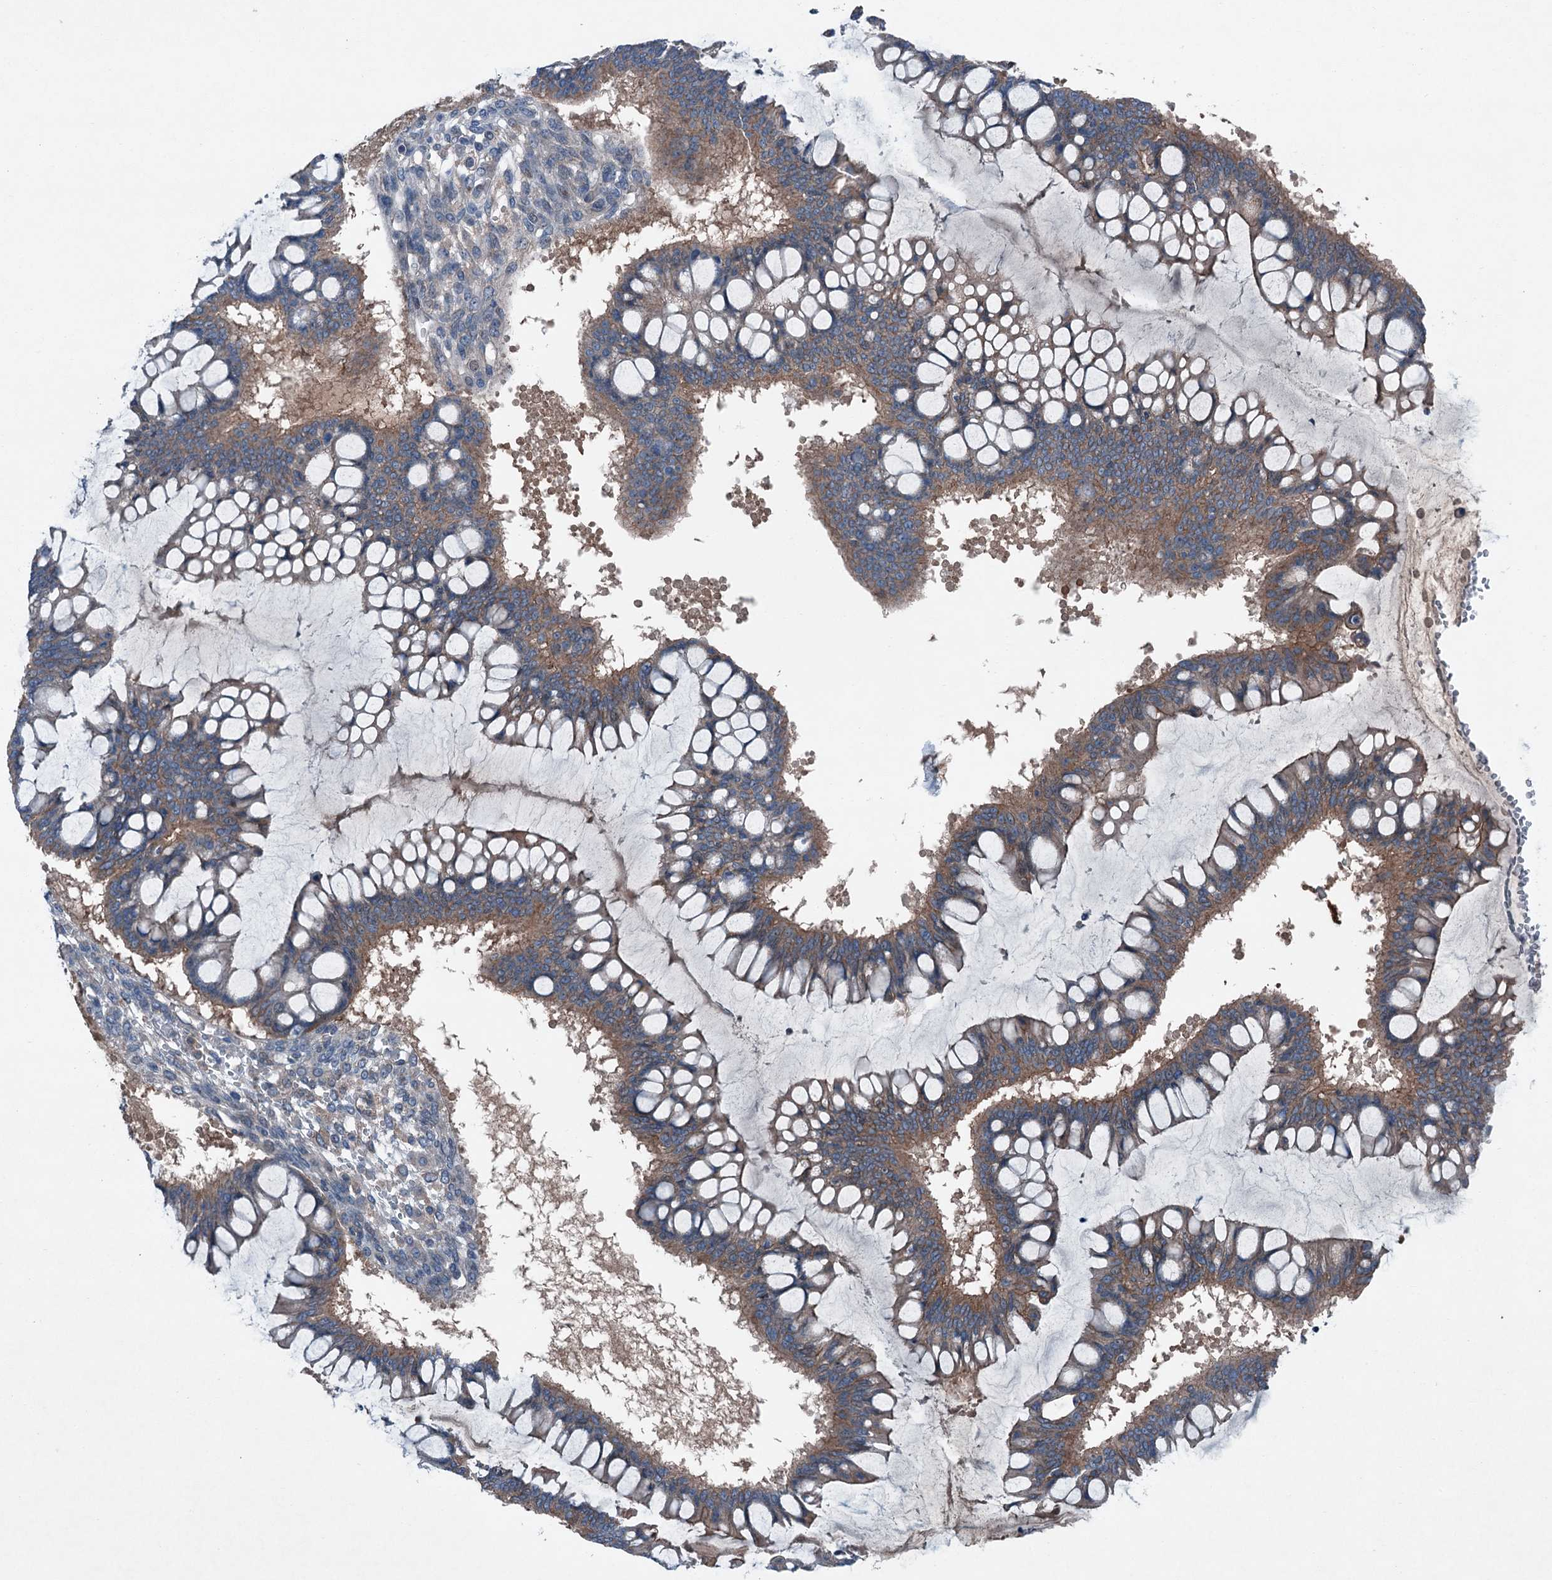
{"staining": {"intensity": "moderate", "quantity": ">75%", "location": "cytoplasmic/membranous"}, "tissue": "ovarian cancer", "cell_type": "Tumor cells", "image_type": "cancer", "snomed": [{"axis": "morphology", "description": "Cystadenocarcinoma, mucinous, NOS"}, {"axis": "topography", "description": "Ovary"}], "caption": "The photomicrograph displays a brown stain indicating the presence of a protein in the cytoplasmic/membranous of tumor cells in ovarian cancer (mucinous cystadenocarcinoma). (DAB = brown stain, brightfield microscopy at high magnification).", "gene": "SLC2A10", "patient": {"sex": "female", "age": 73}}